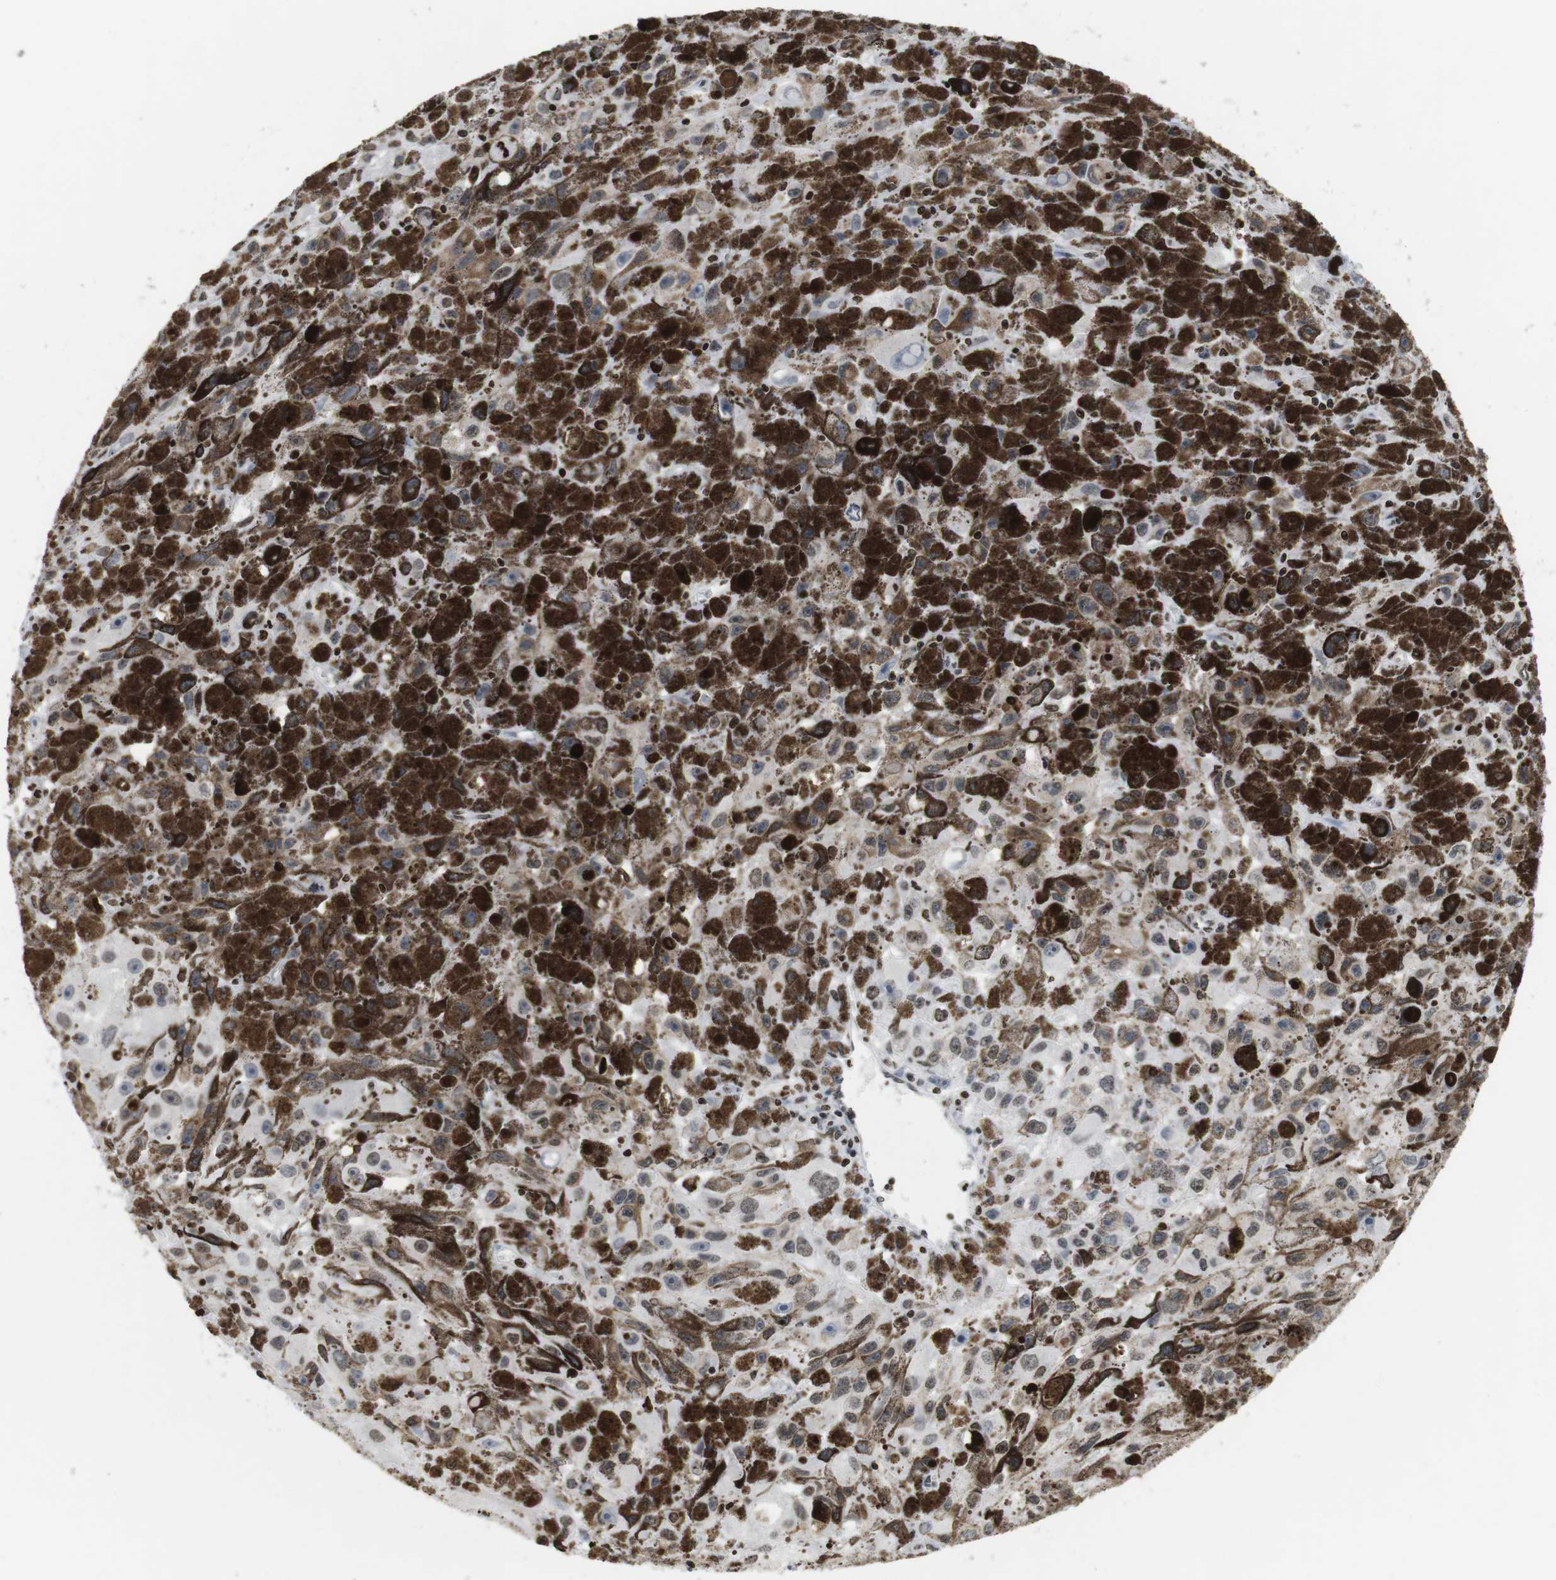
{"staining": {"intensity": "weak", "quantity": "25%-75%", "location": "nuclear"}, "tissue": "melanoma", "cell_type": "Tumor cells", "image_type": "cancer", "snomed": [{"axis": "morphology", "description": "Malignant melanoma, NOS"}, {"axis": "topography", "description": "Skin"}], "caption": "Brown immunohistochemical staining in malignant melanoma exhibits weak nuclear staining in approximately 25%-75% of tumor cells.", "gene": "BSX", "patient": {"sex": "female", "age": 104}}